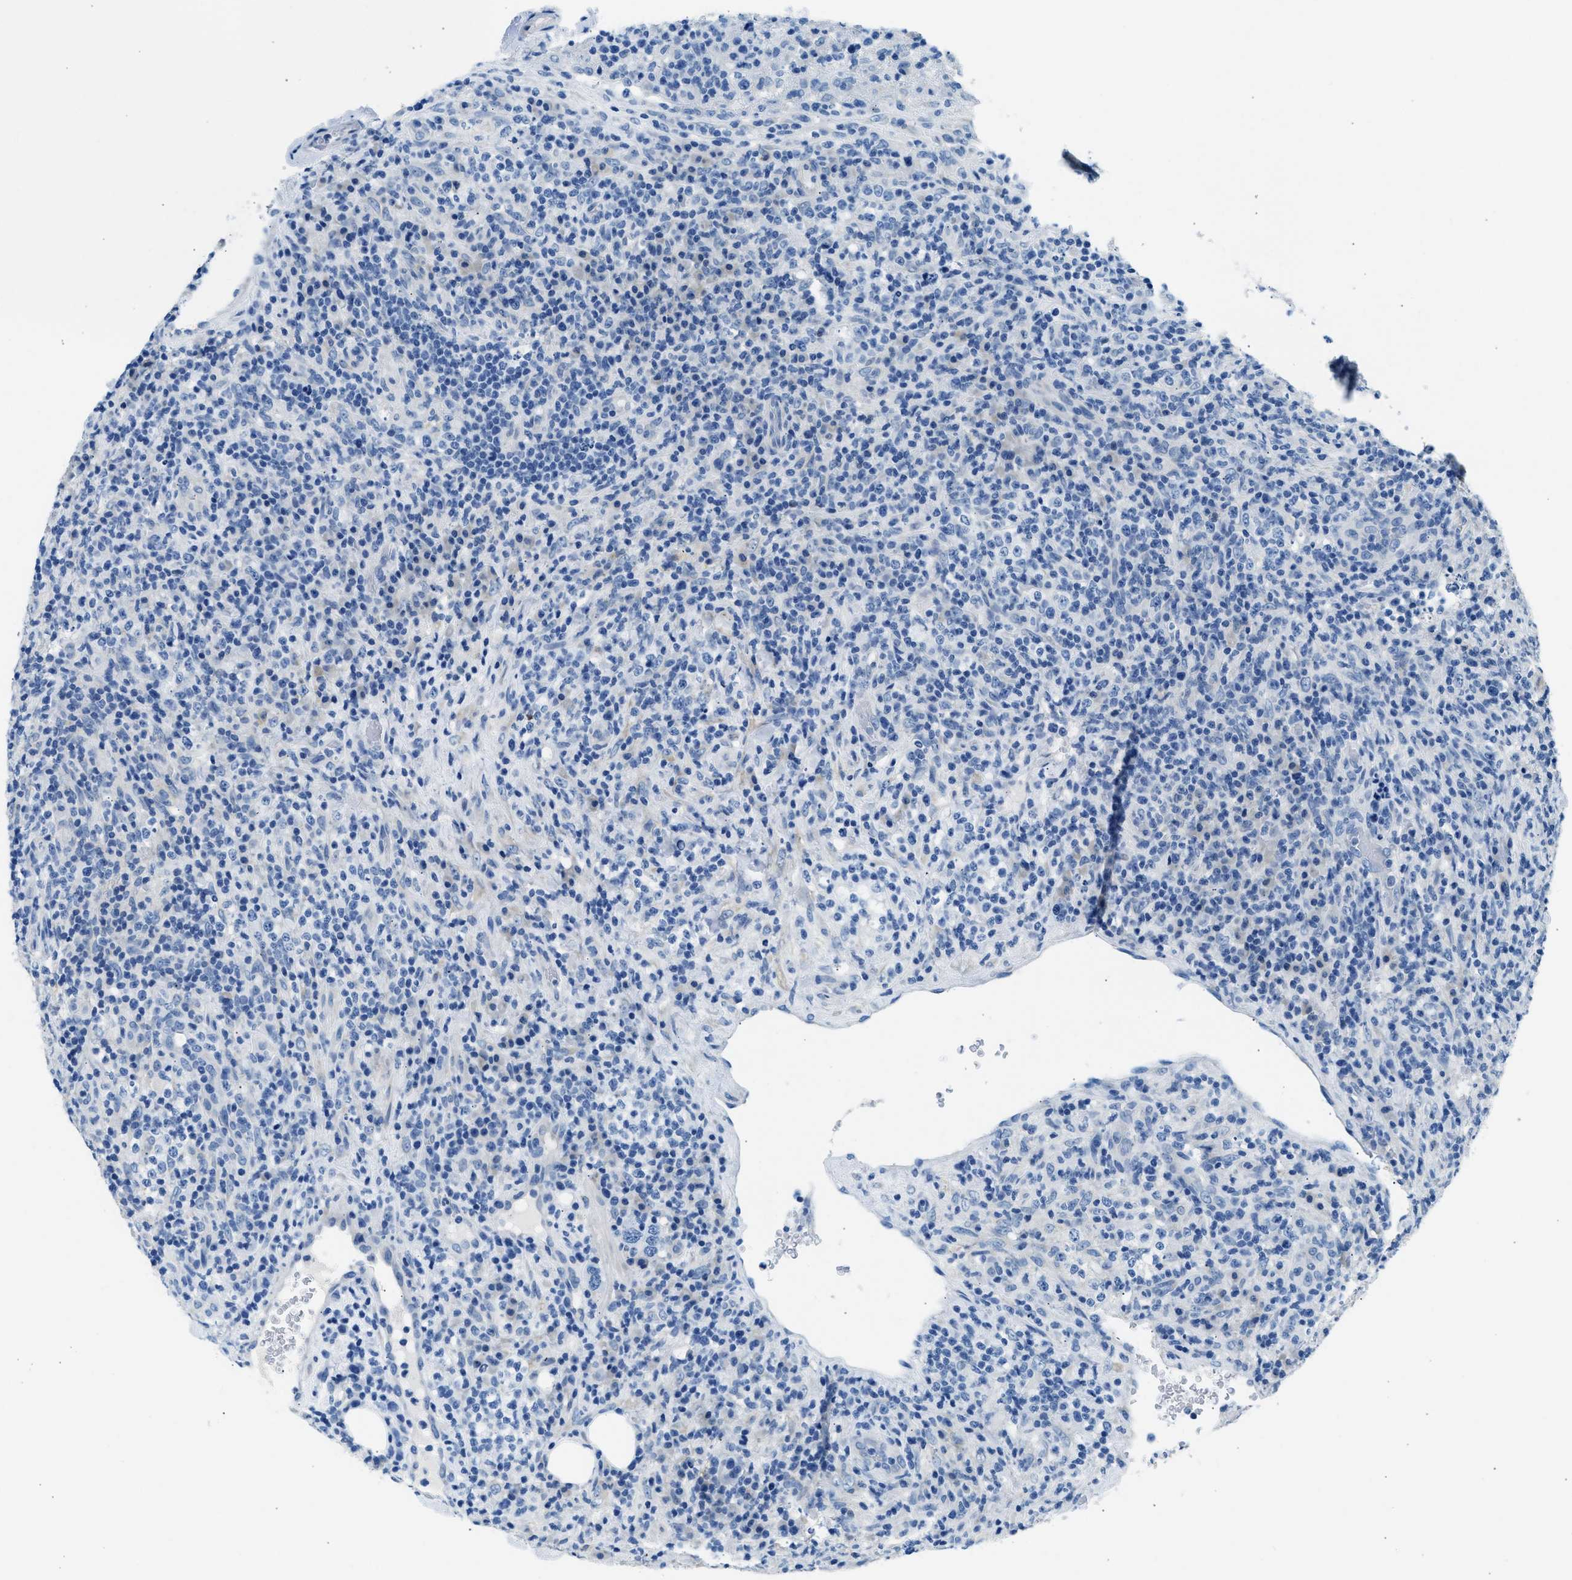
{"staining": {"intensity": "negative", "quantity": "none", "location": "none"}, "tissue": "lymphoma", "cell_type": "Tumor cells", "image_type": "cancer", "snomed": [{"axis": "morphology", "description": "Malignant lymphoma, non-Hodgkin's type, High grade"}, {"axis": "topography", "description": "Lymph node"}], "caption": "This is an immunohistochemistry histopathology image of human high-grade malignant lymphoma, non-Hodgkin's type. There is no positivity in tumor cells.", "gene": "CLDN18", "patient": {"sex": "female", "age": 76}}